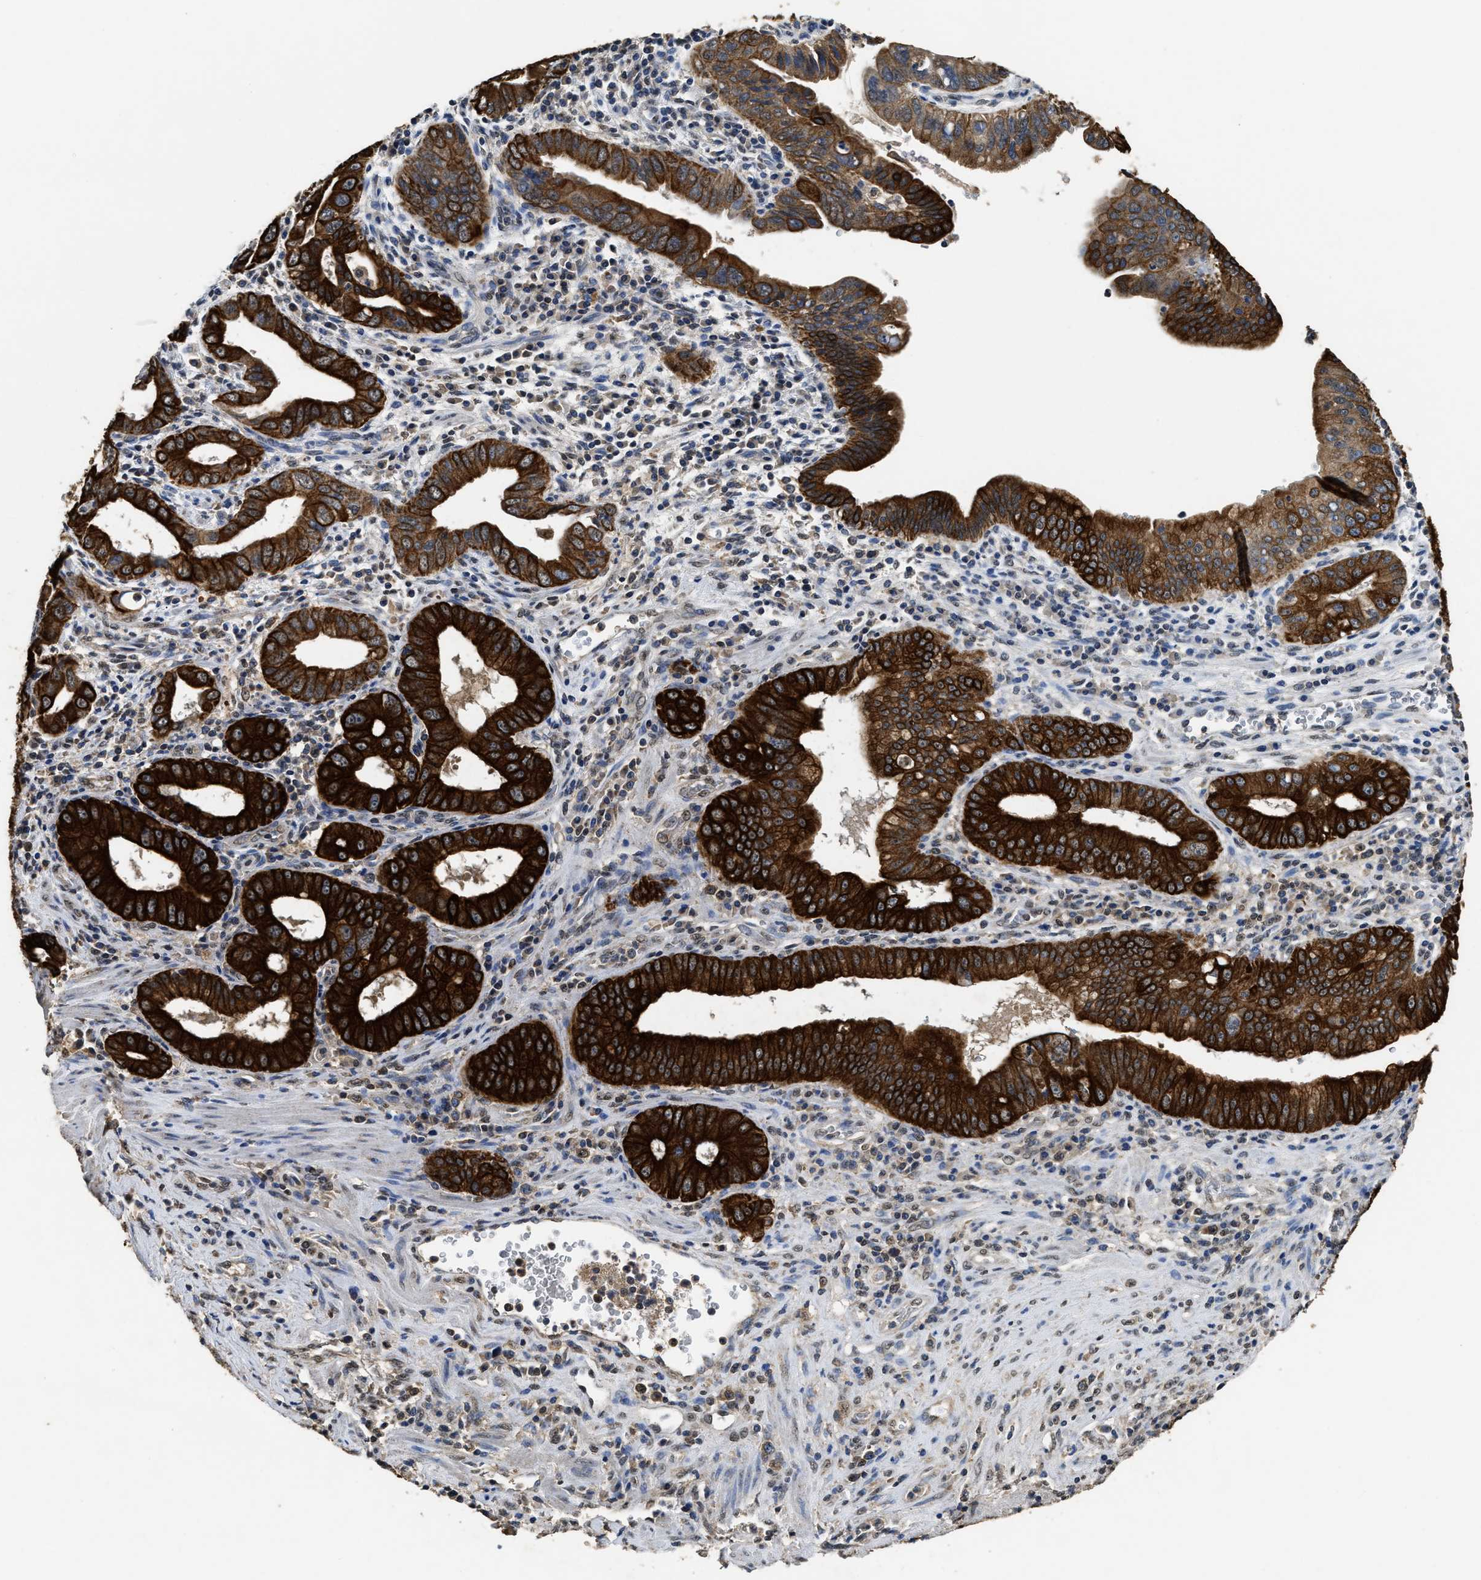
{"staining": {"intensity": "strong", "quantity": ">75%", "location": "cytoplasmic/membranous"}, "tissue": "pancreatic cancer", "cell_type": "Tumor cells", "image_type": "cancer", "snomed": [{"axis": "morphology", "description": "Normal tissue, NOS"}, {"axis": "topography", "description": "Lymph node"}], "caption": "IHC histopathology image of neoplastic tissue: pancreatic cancer stained using IHC exhibits high levels of strong protein expression localized specifically in the cytoplasmic/membranous of tumor cells, appearing as a cytoplasmic/membranous brown color.", "gene": "CTNNA1", "patient": {"sex": "male", "age": 50}}